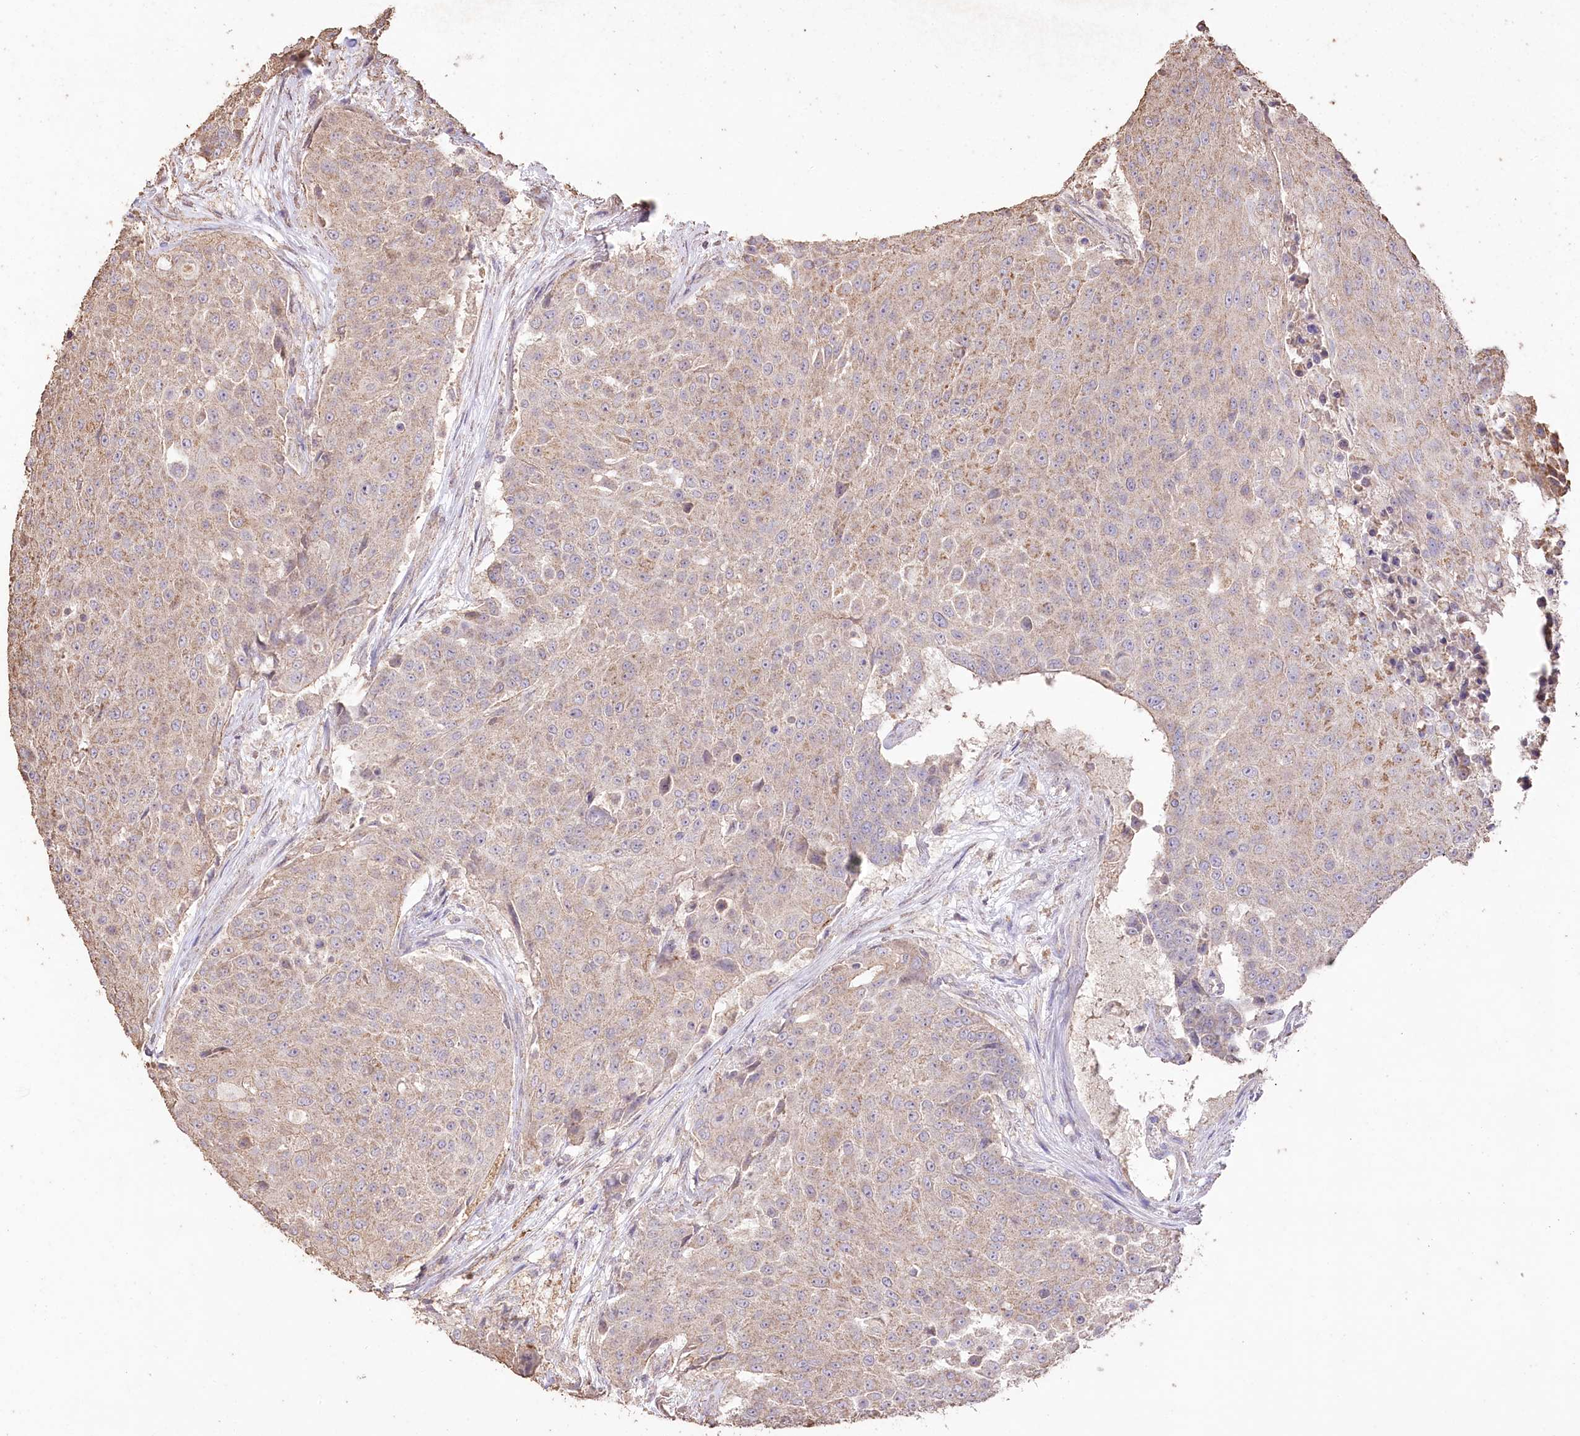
{"staining": {"intensity": "weak", "quantity": "25%-75%", "location": "cytoplasmic/membranous"}, "tissue": "urothelial cancer", "cell_type": "Tumor cells", "image_type": "cancer", "snomed": [{"axis": "morphology", "description": "Urothelial carcinoma, High grade"}, {"axis": "topography", "description": "Urinary bladder"}], "caption": "High-power microscopy captured an IHC micrograph of urothelial carcinoma (high-grade), revealing weak cytoplasmic/membranous positivity in approximately 25%-75% of tumor cells.", "gene": "IREB2", "patient": {"sex": "female", "age": 63}}